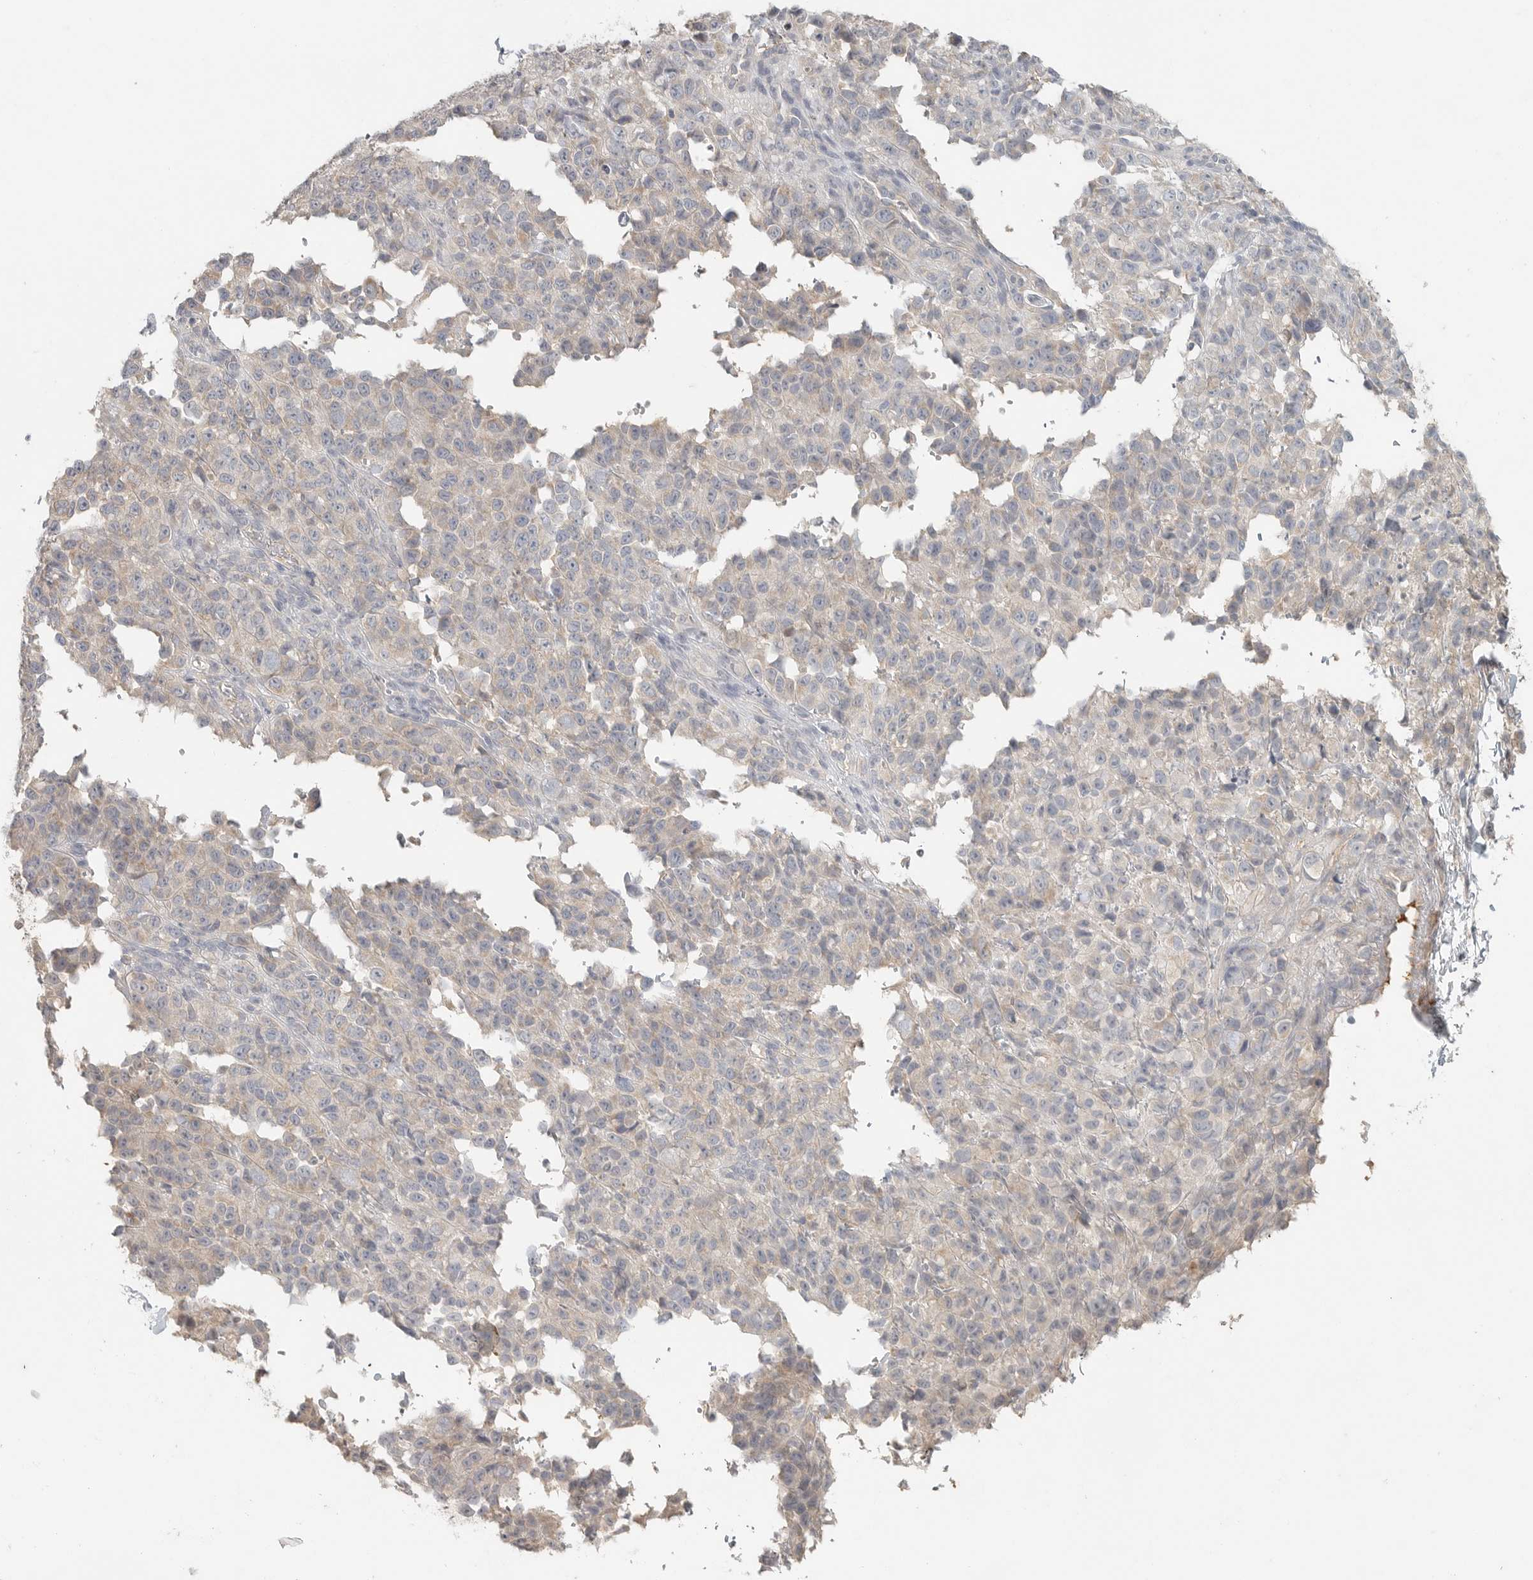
{"staining": {"intensity": "weak", "quantity": "<25%", "location": "cytoplasmic/membranous"}, "tissue": "melanoma", "cell_type": "Tumor cells", "image_type": "cancer", "snomed": [{"axis": "morphology", "description": "Malignant melanoma, Metastatic site"}, {"axis": "topography", "description": "Skin"}], "caption": "DAB (3,3'-diaminobenzidine) immunohistochemical staining of human melanoma exhibits no significant positivity in tumor cells.", "gene": "SLC25A36", "patient": {"sex": "female", "age": 72}}